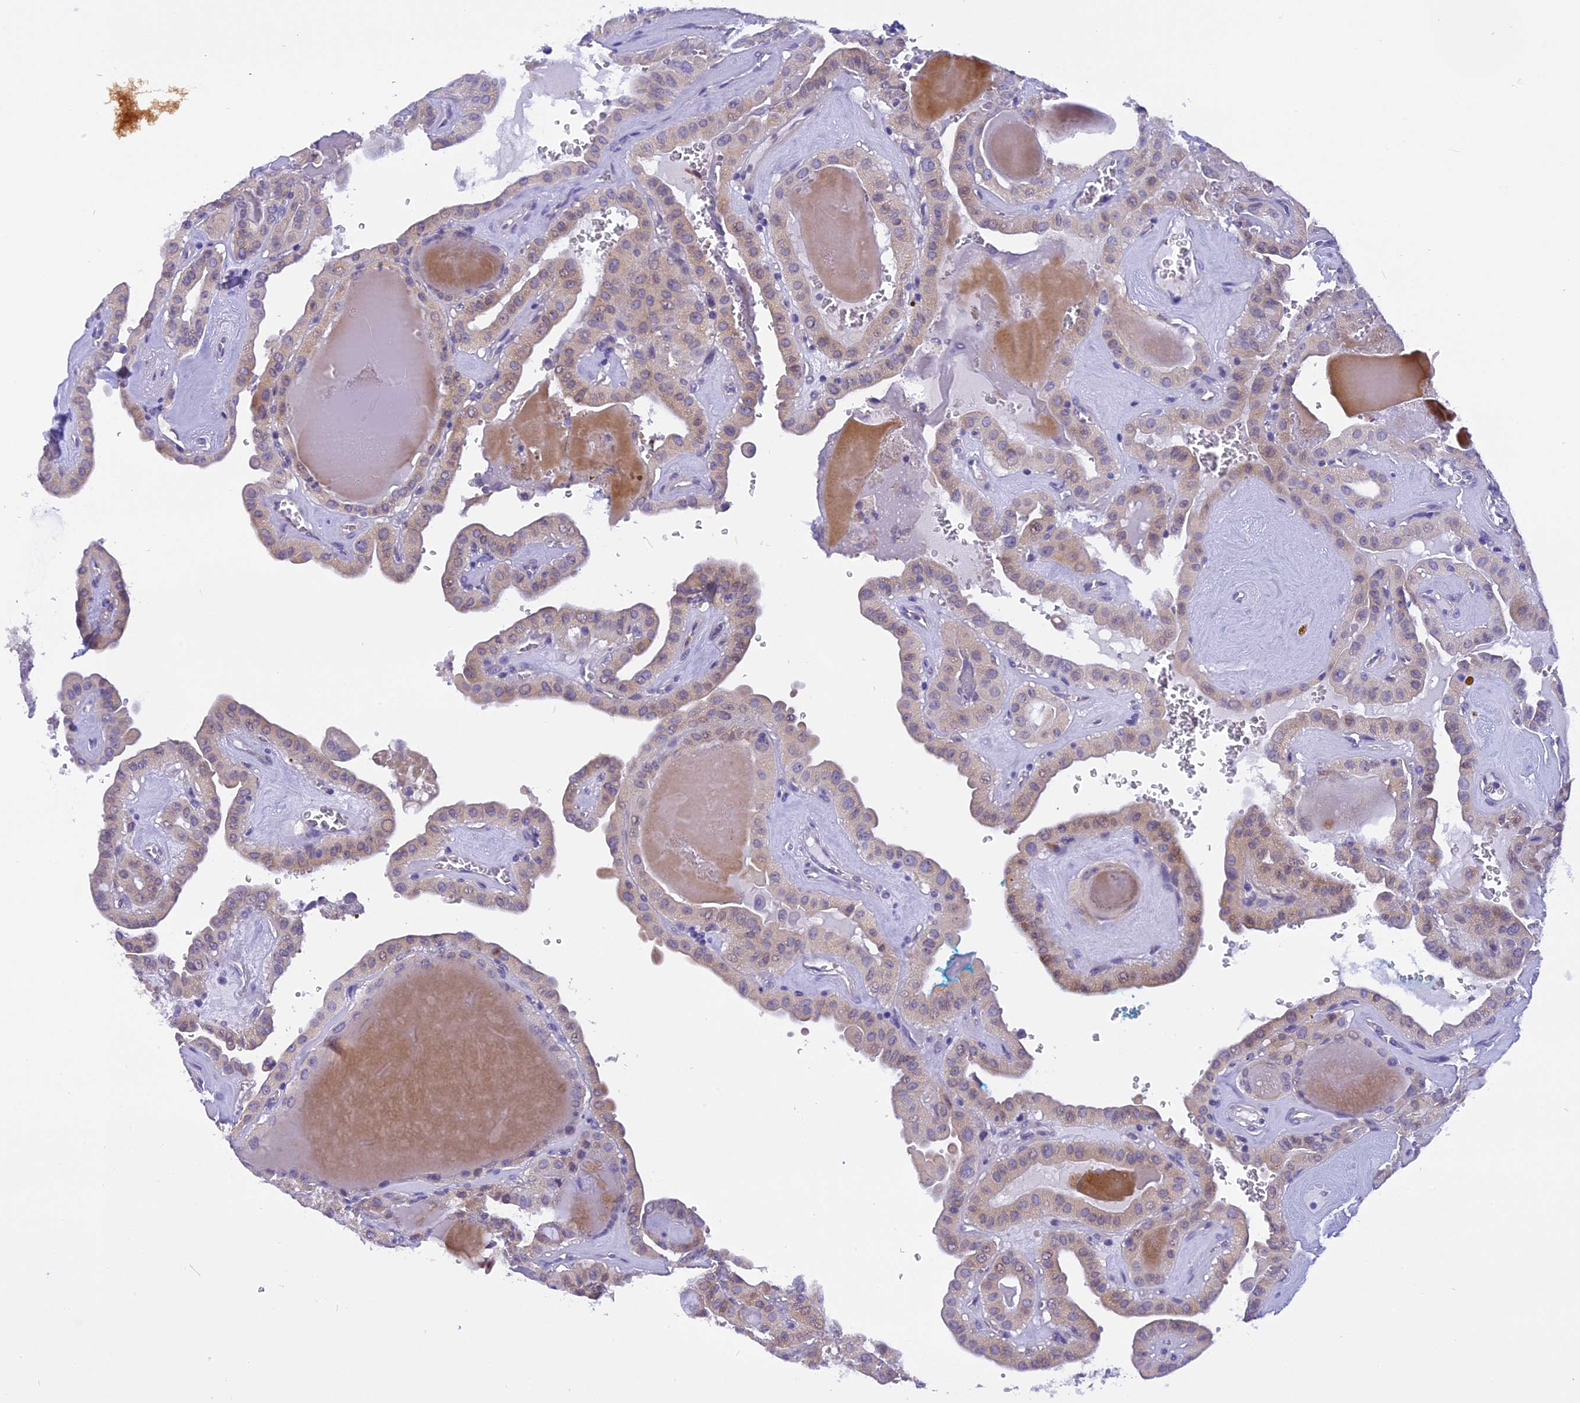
{"staining": {"intensity": "weak", "quantity": "25%-75%", "location": "cytoplasmic/membranous"}, "tissue": "thyroid cancer", "cell_type": "Tumor cells", "image_type": "cancer", "snomed": [{"axis": "morphology", "description": "Papillary adenocarcinoma, NOS"}, {"axis": "topography", "description": "Thyroid gland"}], "caption": "The photomicrograph shows a brown stain indicating the presence of a protein in the cytoplasmic/membranous of tumor cells in papillary adenocarcinoma (thyroid). Immunohistochemistry (ihc) stains the protein of interest in brown and the nuclei are stained blue.", "gene": "TRIM3", "patient": {"sex": "male", "age": 52}}